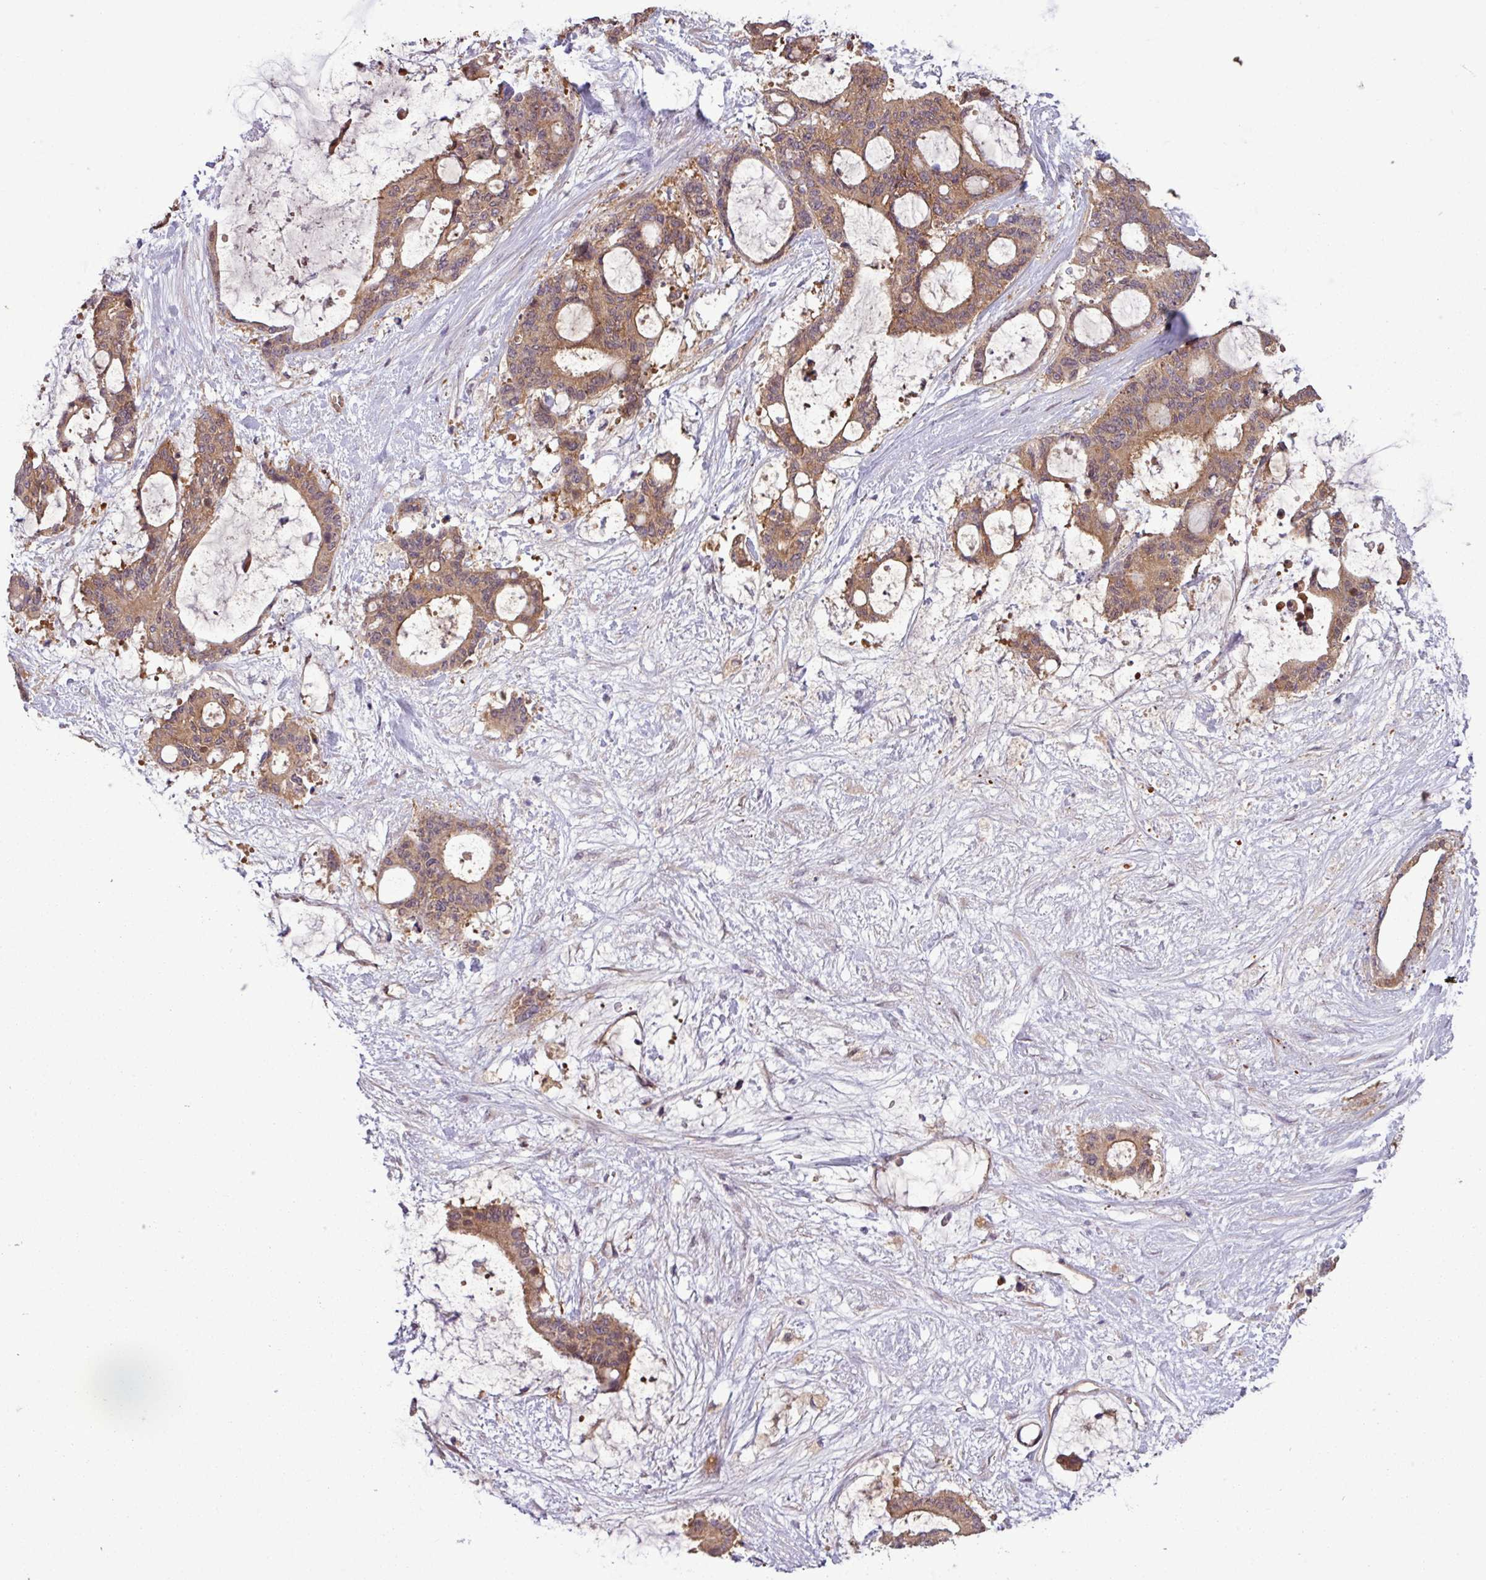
{"staining": {"intensity": "moderate", "quantity": ">75%", "location": "cytoplasmic/membranous"}, "tissue": "liver cancer", "cell_type": "Tumor cells", "image_type": "cancer", "snomed": [{"axis": "morphology", "description": "Normal tissue, NOS"}, {"axis": "morphology", "description": "Cholangiocarcinoma"}, {"axis": "topography", "description": "Liver"}, {"axis": "topography", "description": "Peripheral nerve tissue"}], "caption": "Brown immunohistochemical staining in human liver cancer displays moderate cytoplasmic/membranous expression in about >75% of tumor cells.", "gene": "SIRPB2", "patient": {"sex": "female", "age": 73}}